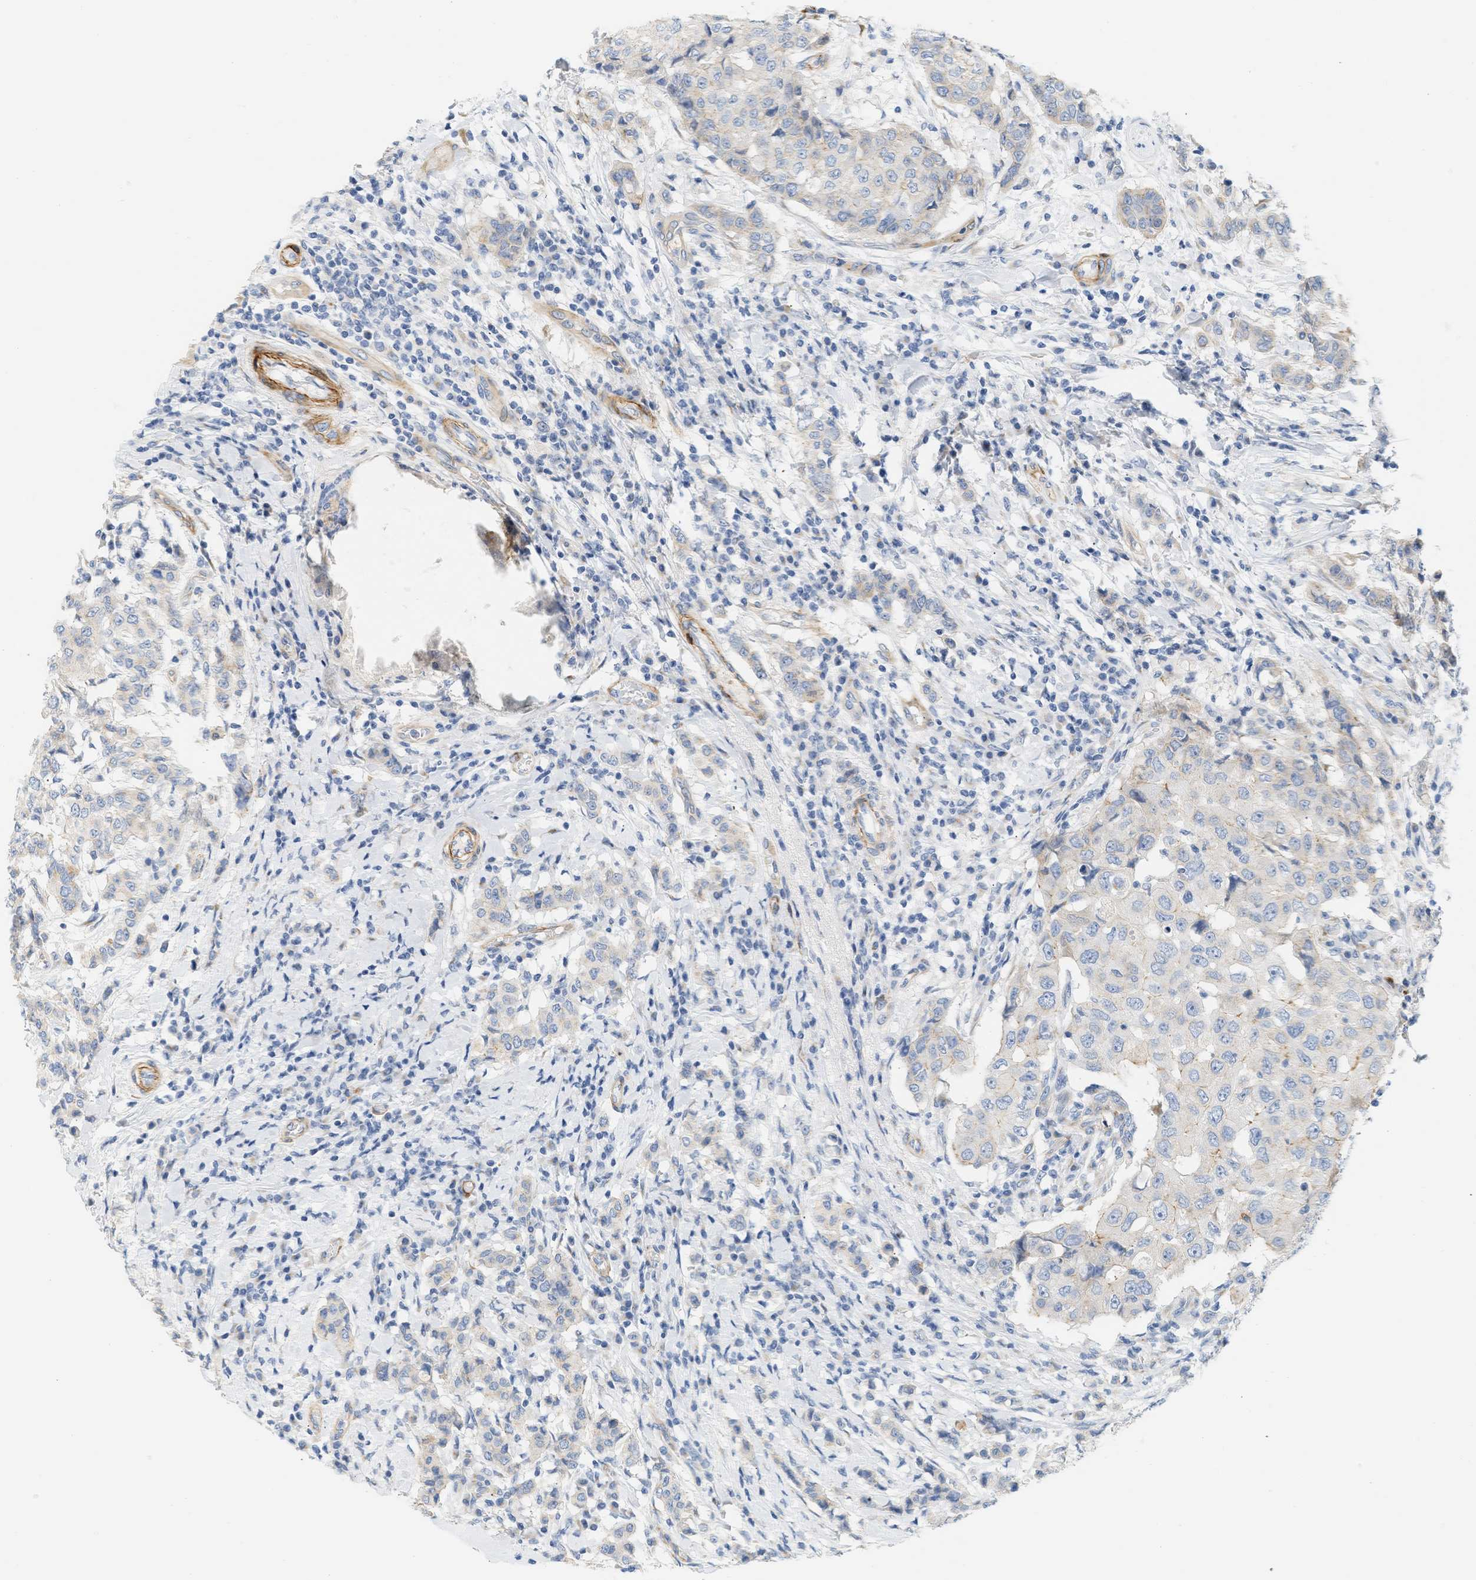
{"staining": {"intensity": "negative", "quantity": "none", "location": "none"}, "tissue": "breast cancer", "cell_type": "Tumor cells", "image_type": "cancer", "snomed": [{"axis": "morphology", "description": "Duct carcinoma"}, {"axis": "topography", "description": "Breast"}], "caption": "An image of human infiltrating ductal carcinoma (breast) is negative for staining in tumor cells.", "gene": "SLC30A7", "patient": {"sex": "female", "age": 27}}